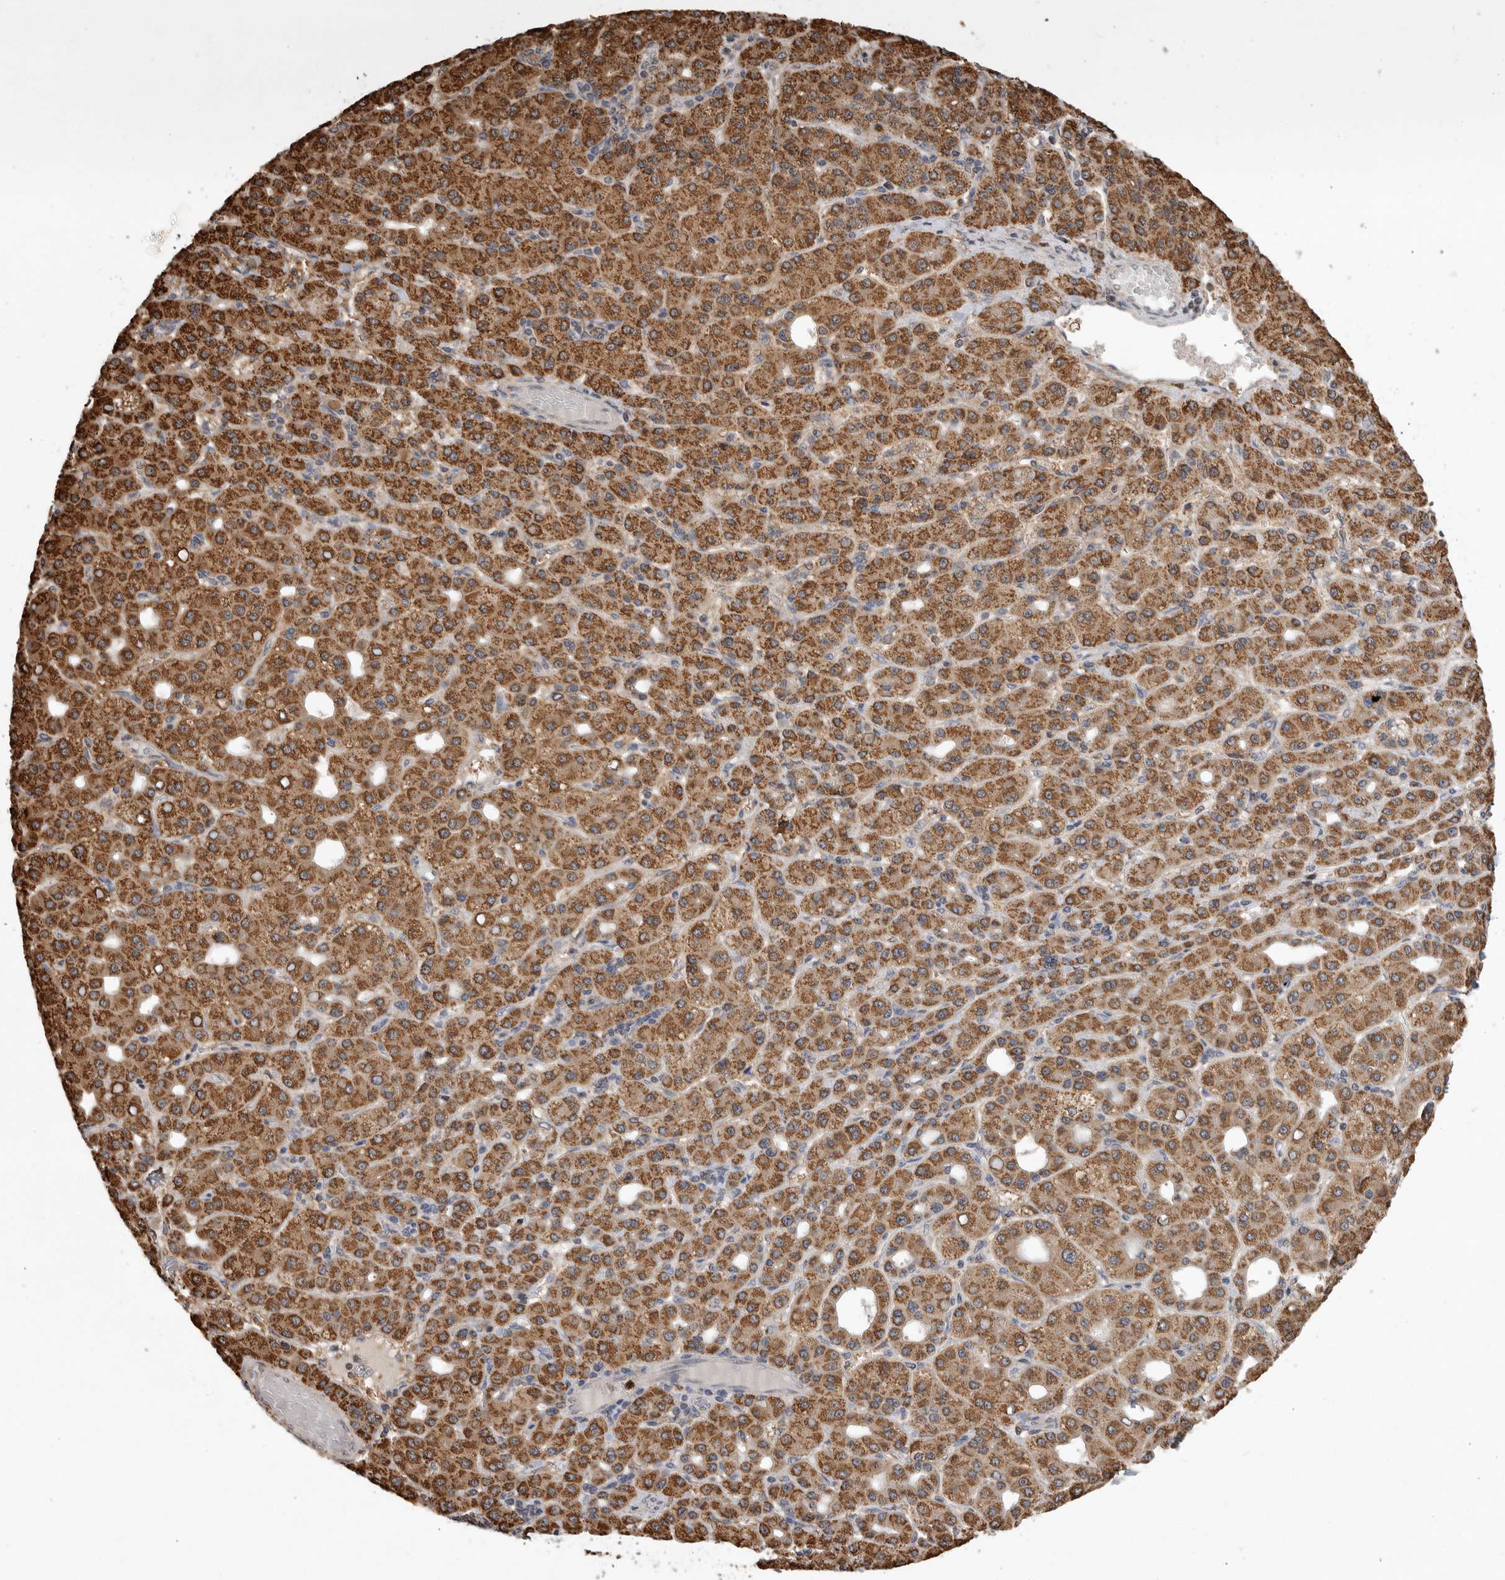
{"staining": {"intensity": "strong", "quantity": ">75%", "location": "cytoplasmic/membranous"}, "tissue": "liver cancer", "cell_type": "Tumor cells", "image_type": "cancer", "snomed": [{"axis": "morphology", "description": "Carcinoma, Hepatocellular, NOS"}, {"axis": "topography", "description": "Liver"}], "caption": "IHC of liver cancer (hepatocellular carcinoma) reveals high levels of strong cytoplasmic/membranous positivity in approximately >75% of tumor cells. Nuclei are stained in blue.", "gene": "GCNT2", "patient": {"sex": "male", "age": 65}}